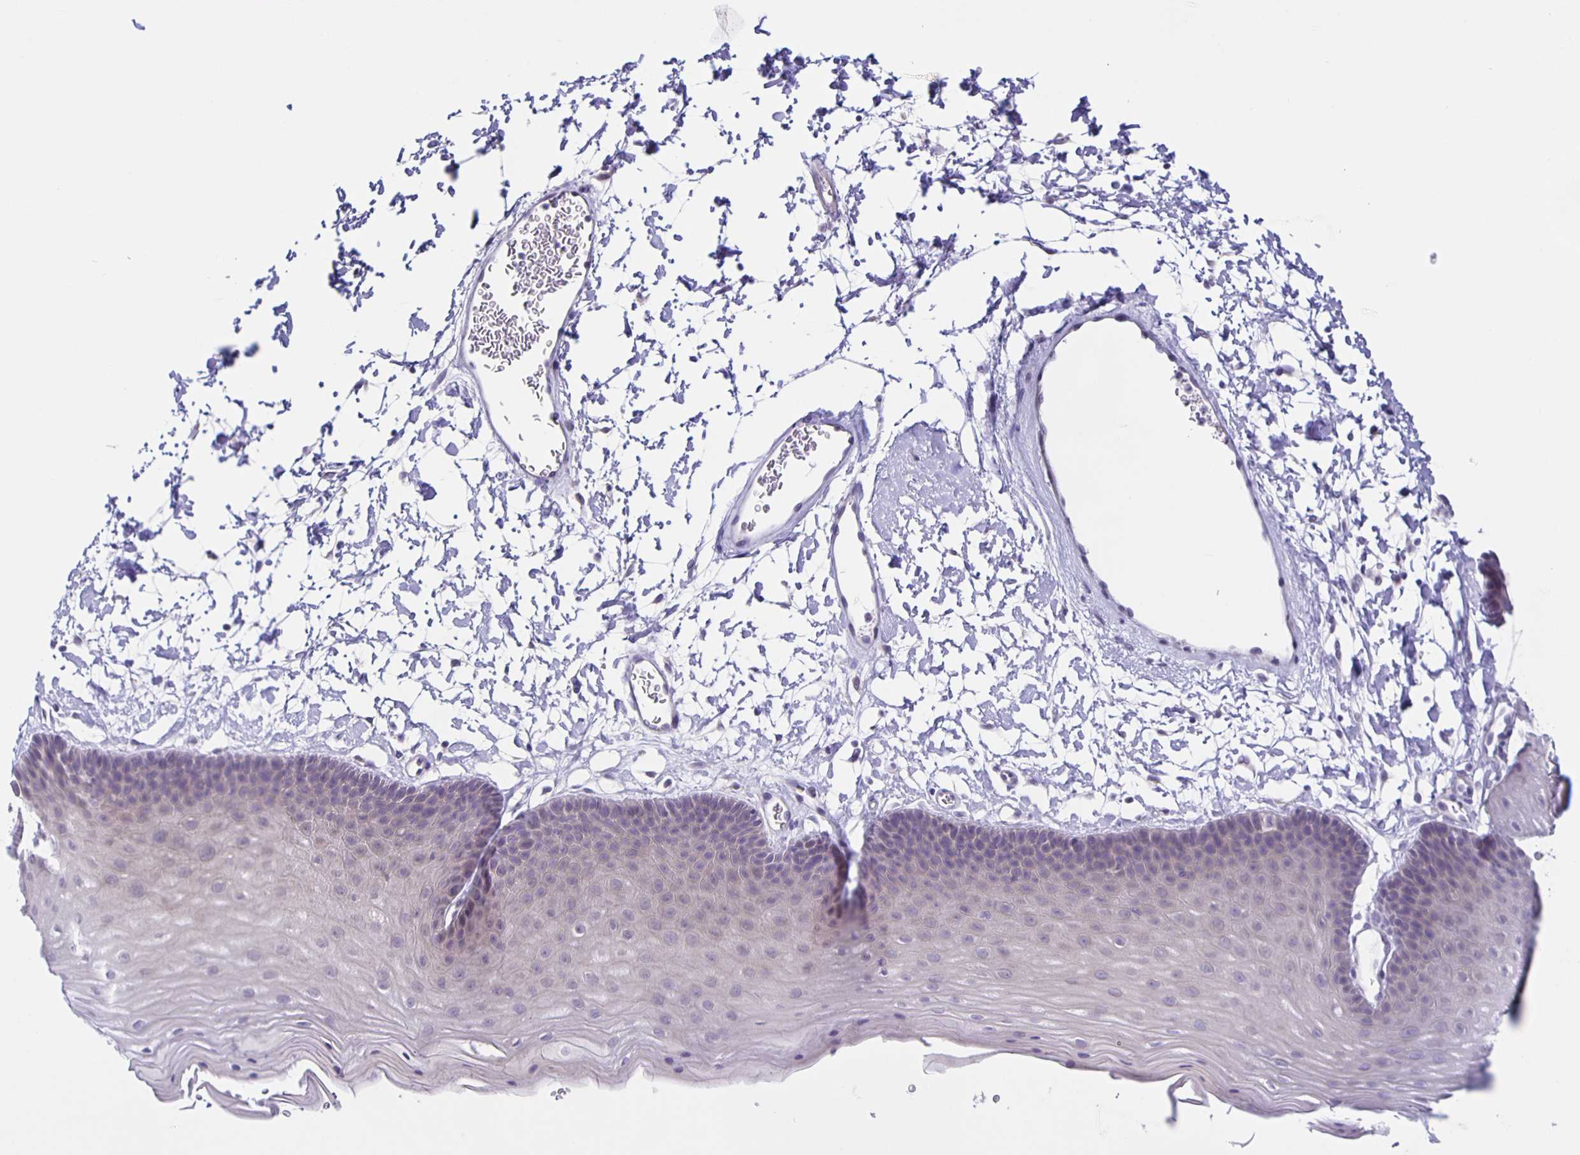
{"staining": {"intensity": "negative", "quantity": "none", "location": "none"}, "tissue": "skin", "cell_type": "Epidermal cells", "image_type": "normal", "snomed": [{"axis": "morphology", "description": "Normal tissue, NOS"}, {"axis": "topography", "description": "Anal"}], "caption": "The immunohistochemistry (IHC) image has no significant positivity in epidermal cells of skin.", "gene": "SLC12A3", "patient": {"sex": "male", "age": 53}}